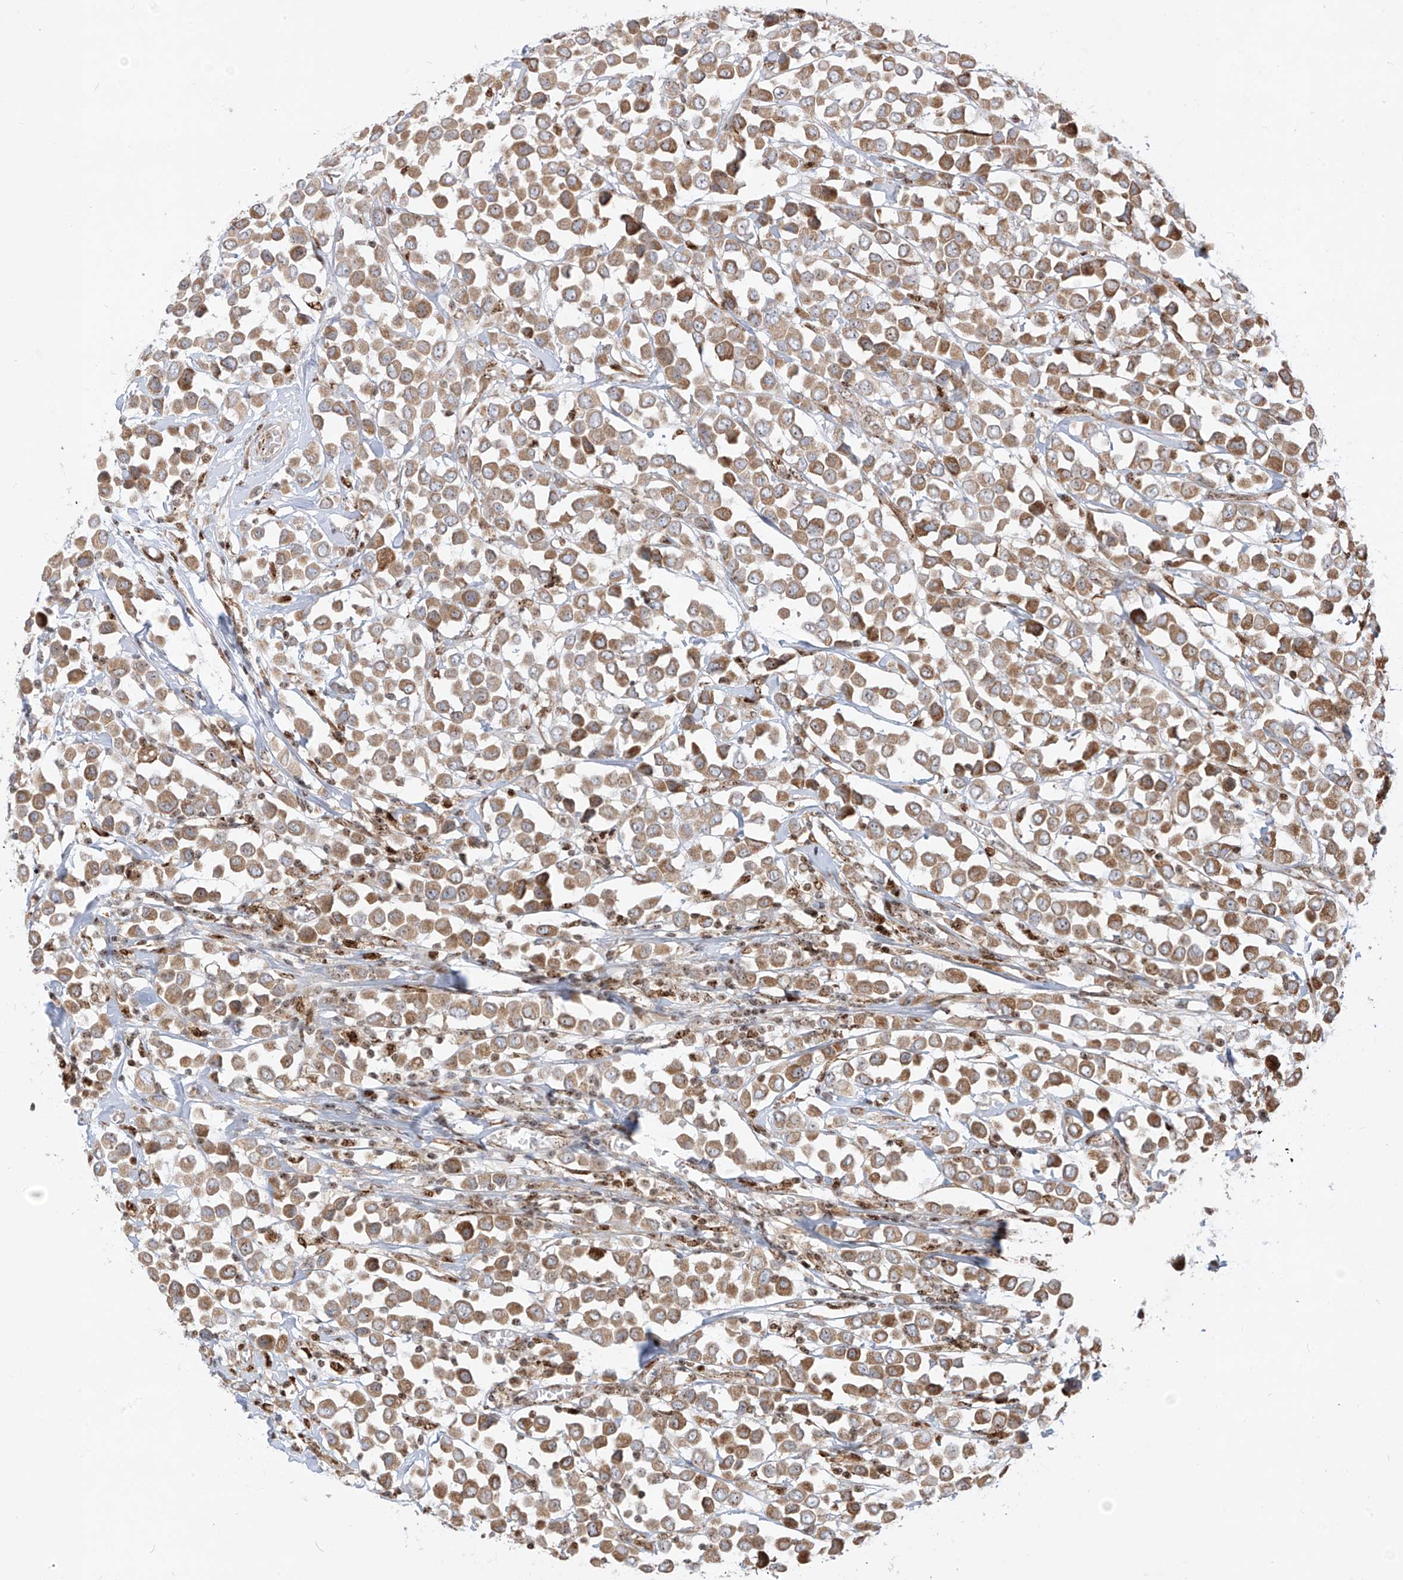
{"staining": {"intensity": "moderate", "quantity": ">75%", "location": "cytoplasmic/membranous"}, "tissue": "breast cancer", "cell_type": "Tumor cells", "image_type": "cancer", "snomed": [{"axis": "morphology", "description": "Duct carcinoma"}, {"axis": "topography", "description": "Breast"}], "caption": "Breast cancer (infiltrating ductal carcinoma) stained for a protein exhibits moderate cytoplasmic/membranous positivity in tumor cells.", "gene": "ZBTB8A", "patient": {"sex": "female", "age": 61}}